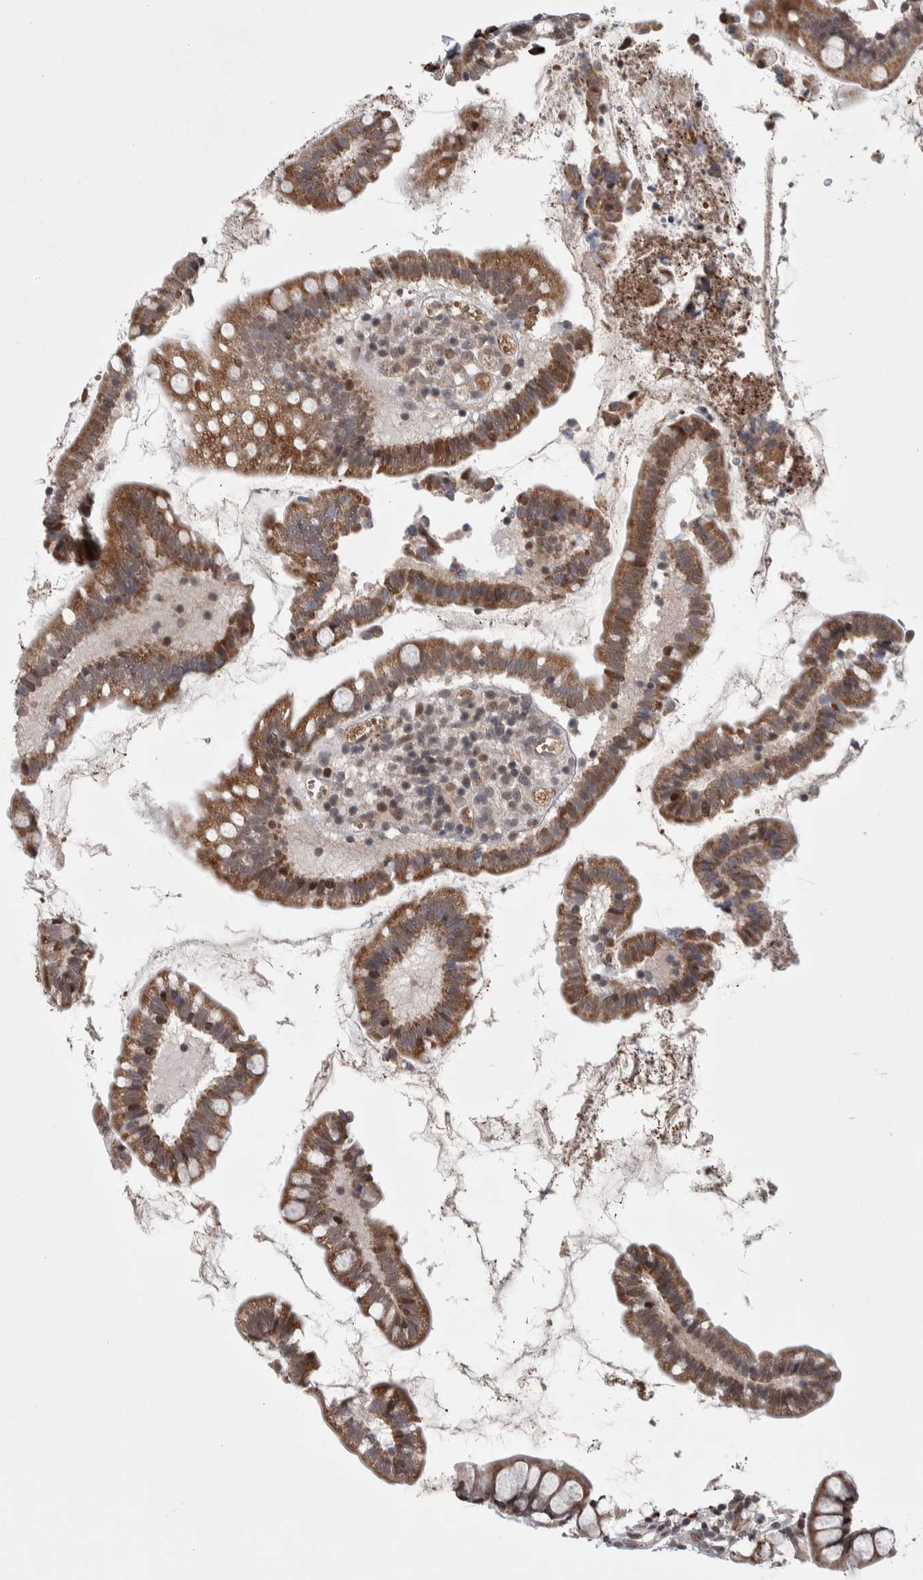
{"staining": {"intensity": "moderate", "quantity": ">75%", "location": "cytoplasmic/membranous,nuclear"}, "tissue": "small intestine", "cell_type": "Glandular cells", "image_type": "normal", "snomed": [{"axis": "morphology", "description": "Normal tissue, NOS"}, {"axis": "topography", "description": "Small intestine"}], "caption": "Immunohistochemical staining of normal human small intestine demonstrates >75% levels of moderate cytoplasmic/membranous,nuclear protein positivity in approximately >75% of glandular cells.", "gene": "ZNF592", "patient": {"sex": "female", "age": 84}}